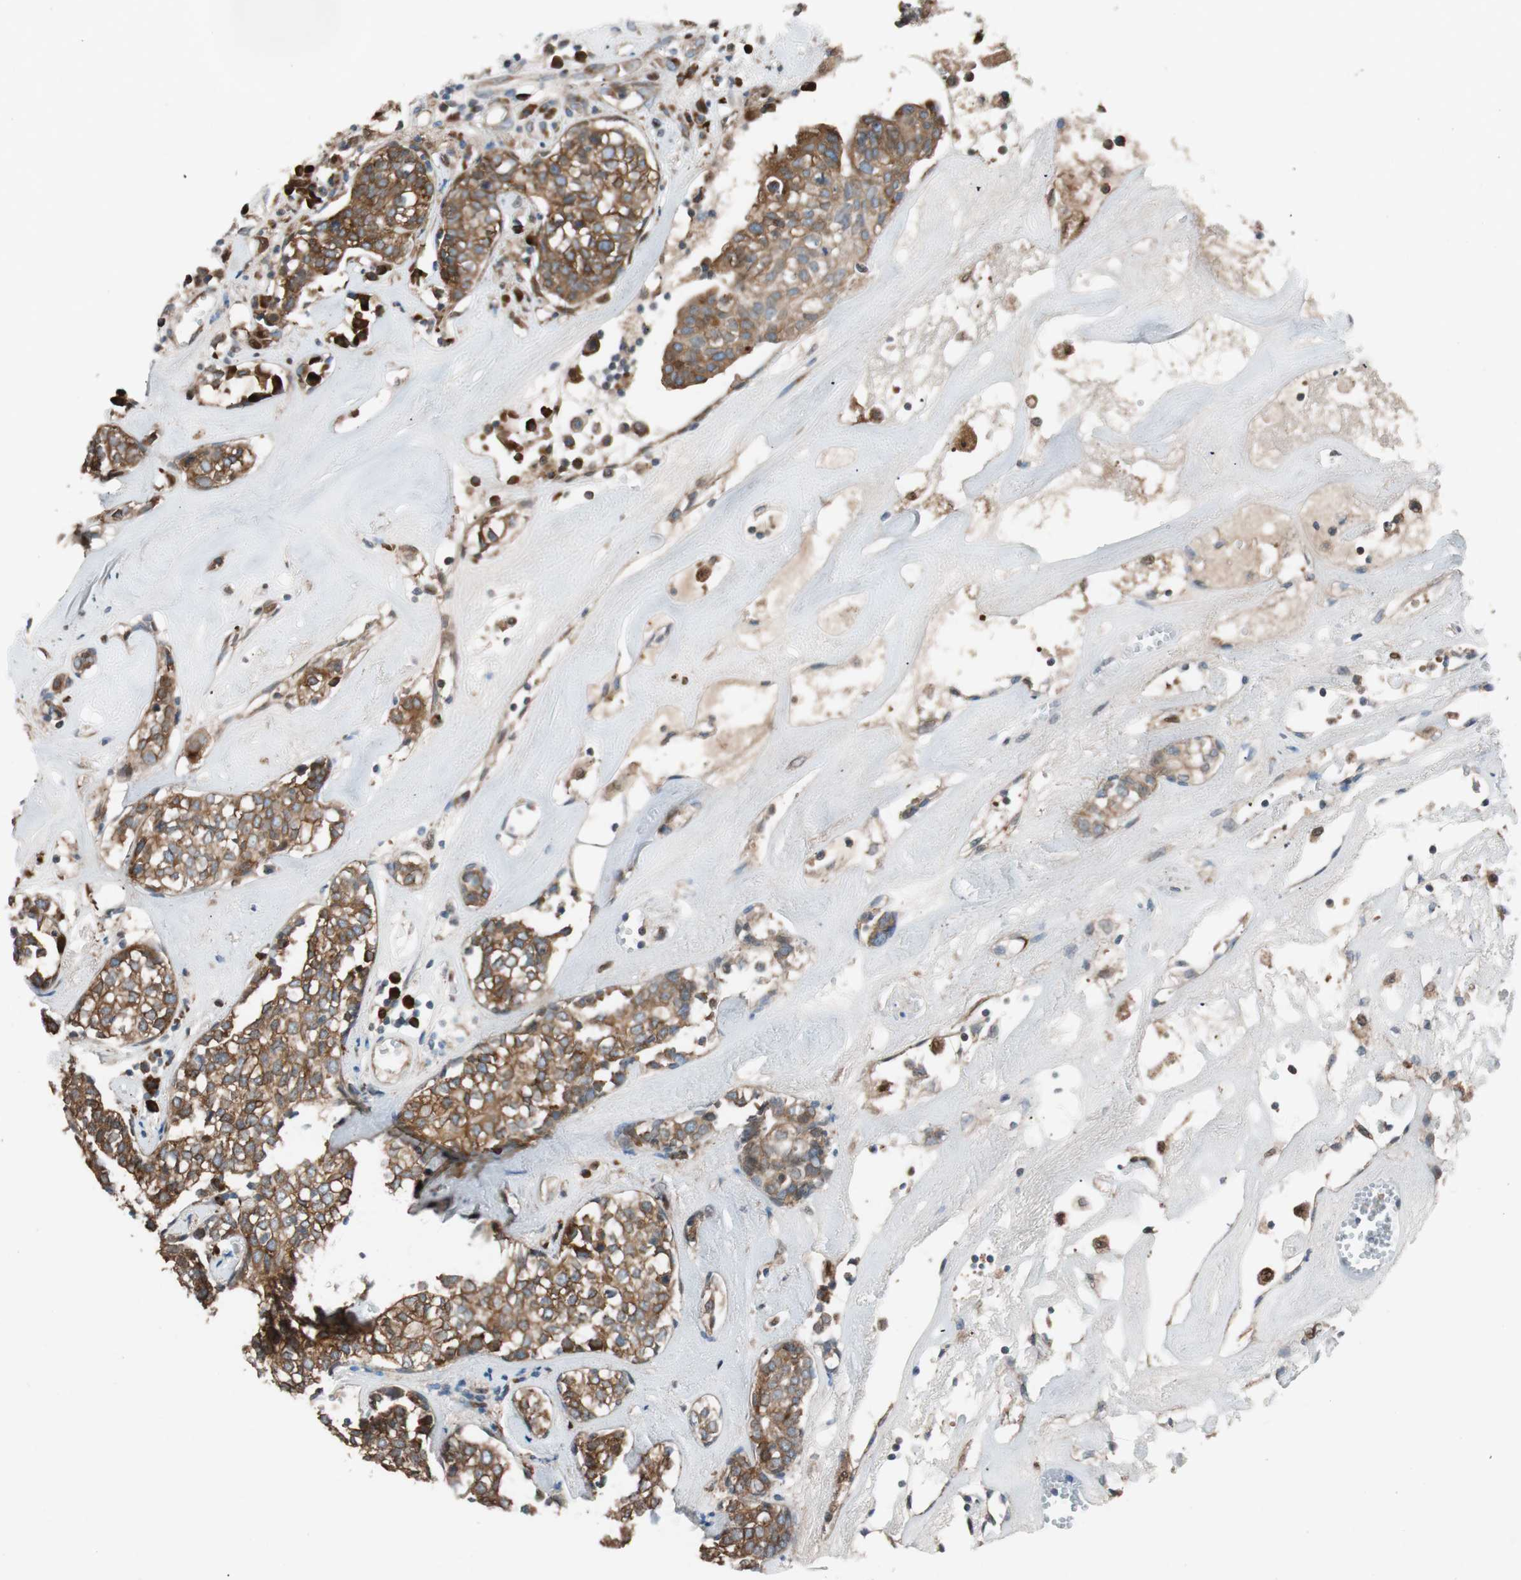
{"staining": {"intensity": "strong", "quantity": ">75%", "location": "cytoplasmic/membranous"}, "tissue": "head and neck cancer", "cell_type": "Tumor cells", "image_type": "cancer", "snomed": [{"axis": "morphology", "description": "Adenocarcinoma, NOS"}, {"axis": "topography", "description": "Salivary gland"}, {"axis": "topography", "description": "Head-Neck"}], "caption": "A photomicrograph of human adenocarcinoma (head and neck) stained for a protein shows strong cytoplasmic/membranous brown staining in tumor cells.", "gene": "FAAH", "patient": {"sex": "female", "age": 65}}